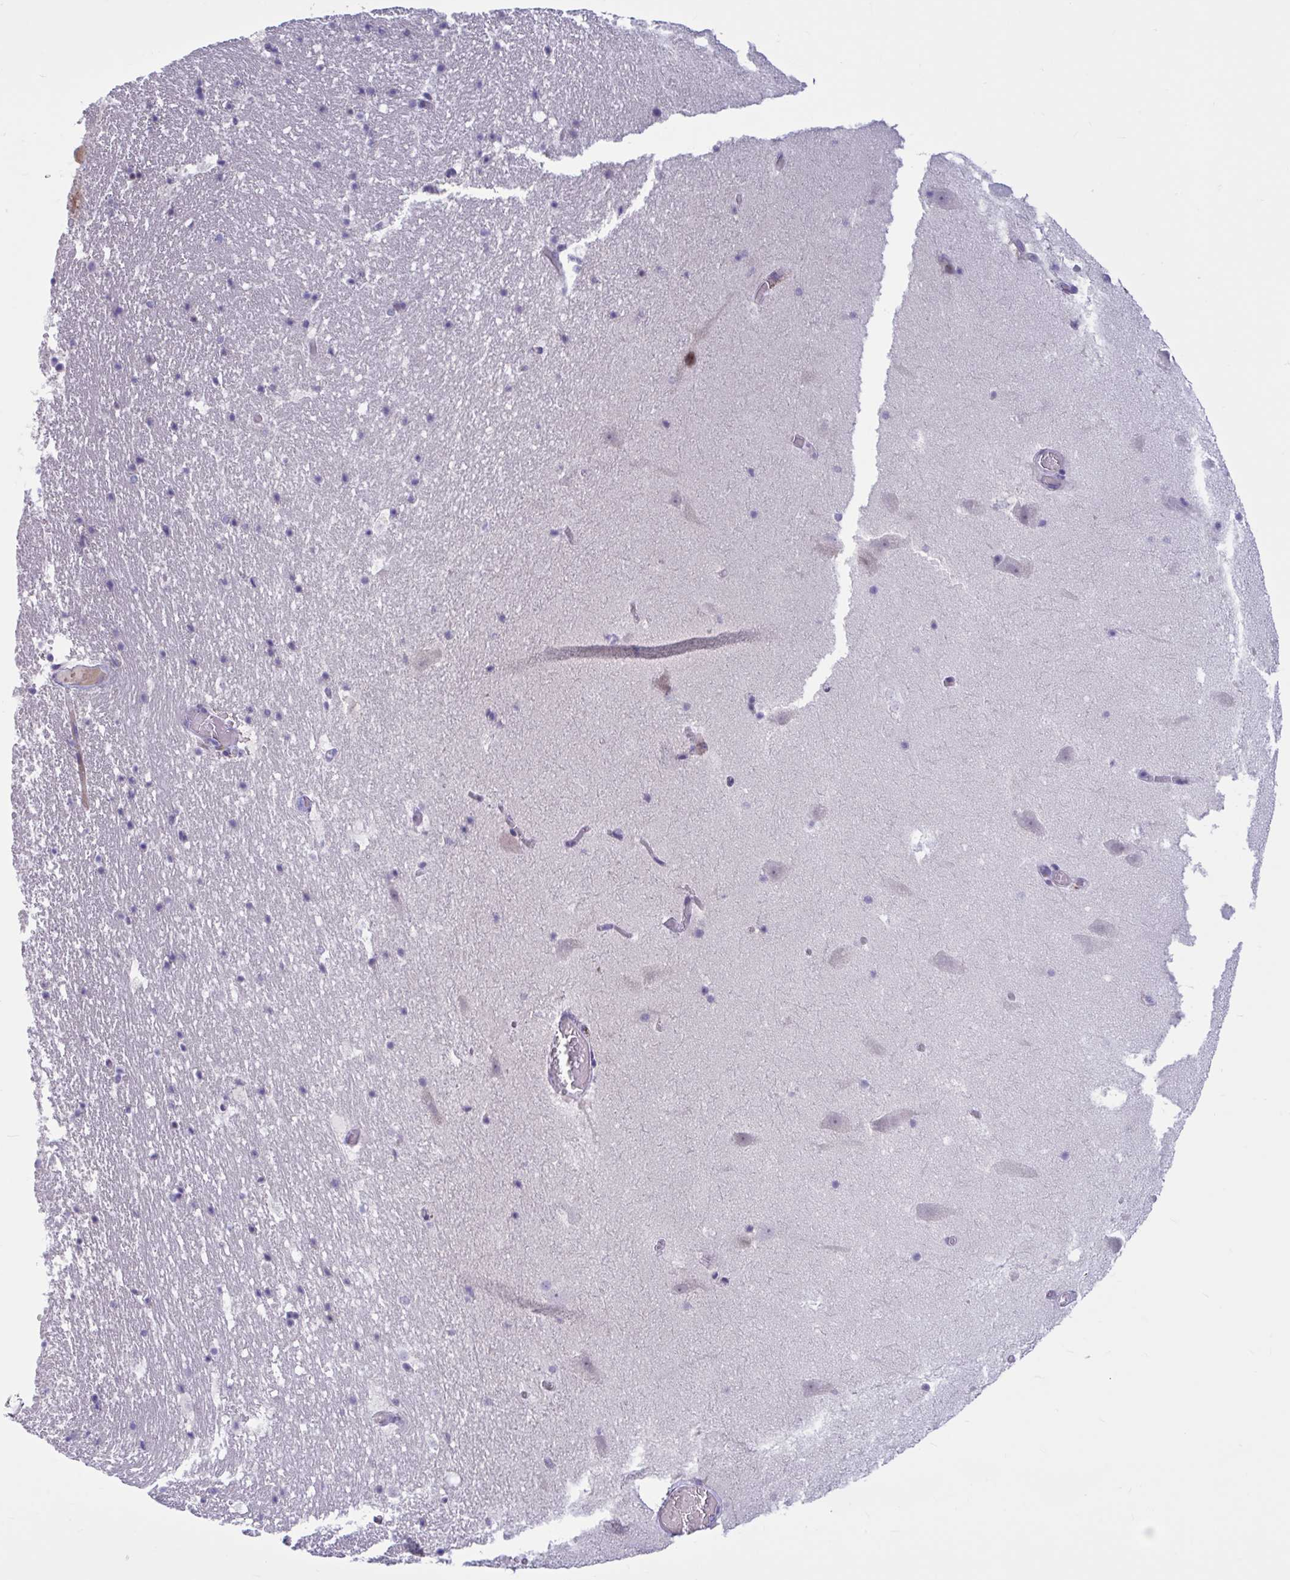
{"staining": {"intensity": "negative", "quantity": "none", "location": "none"}, "tissue": "hippocampus", "cell_type": "Glial cells", "image_type": "normal", "snomed": [{"axis": "morphology", "description": "Normal tissue, NOS"}, {"axis": "topography", "description": "Hippocampus"}], "caption": "Immunohistochemical staining of unremarkable human hippocampus reveals no significant expression in glial cells. (IHC, brightfield microscopy, high magnification).", "gene": "CNGB3", "patient": {"sex": "female", "age": 42}}